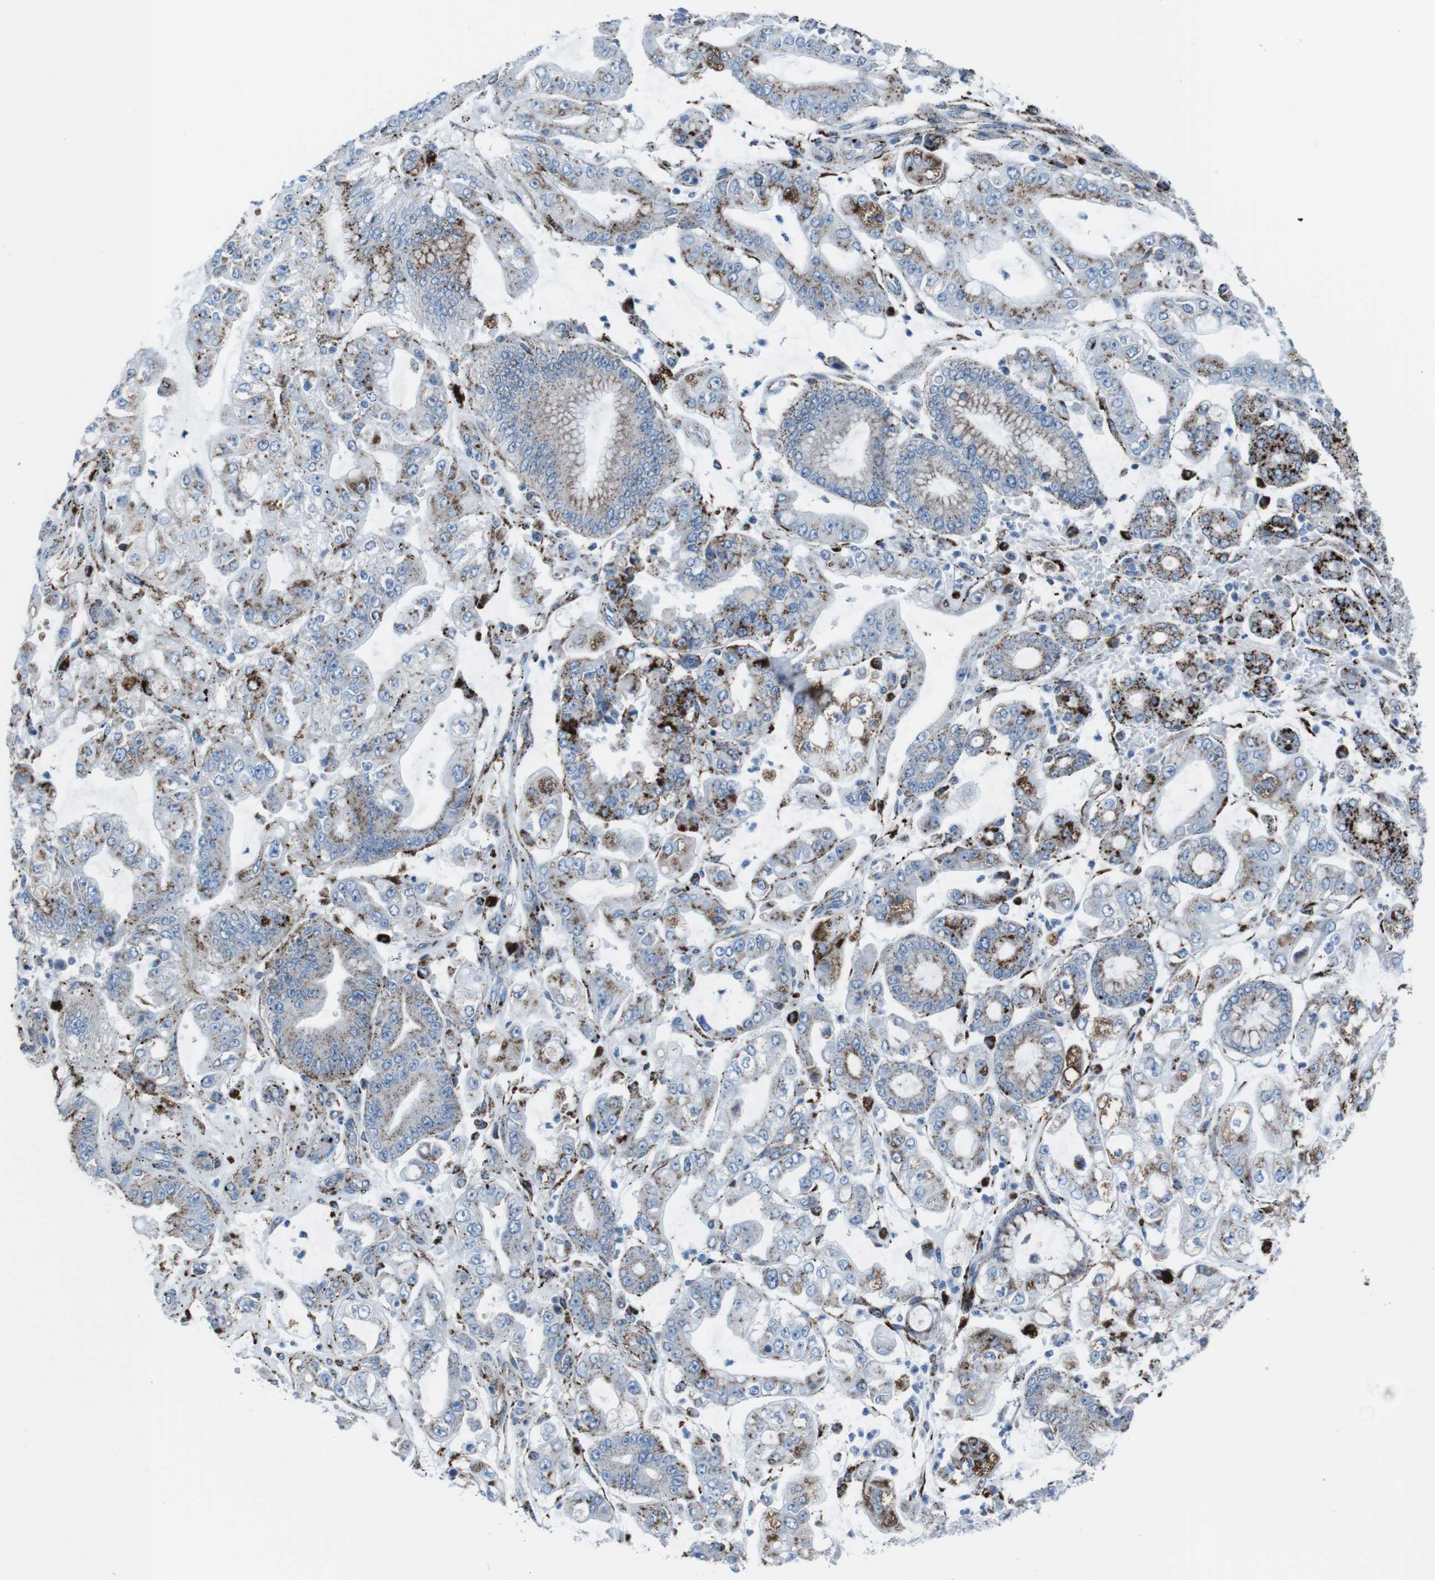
{"staining": {"intensity": "moderate", "quantity": "25%-75%", "location": "cytoplasmic/membranous"}, "tissue": "stomach cancer", "cell_type": "Tumor cells", "image_type": "cancer", "snomed": [{"axis": "morphology", "description": "Adenocarcinoma, NOS"}, {"axis": "topography", "description": "Stomach"}], "caption": "Immunohistochemical staining of human stomach cancer (adenocarcinoma) exhibits moderate cytoplasmic/membranous protein positivity in approximately 25%-75% of tumor cells.", "gene": "SCARB2", "patient": {"sex": "male", "age": 76}}